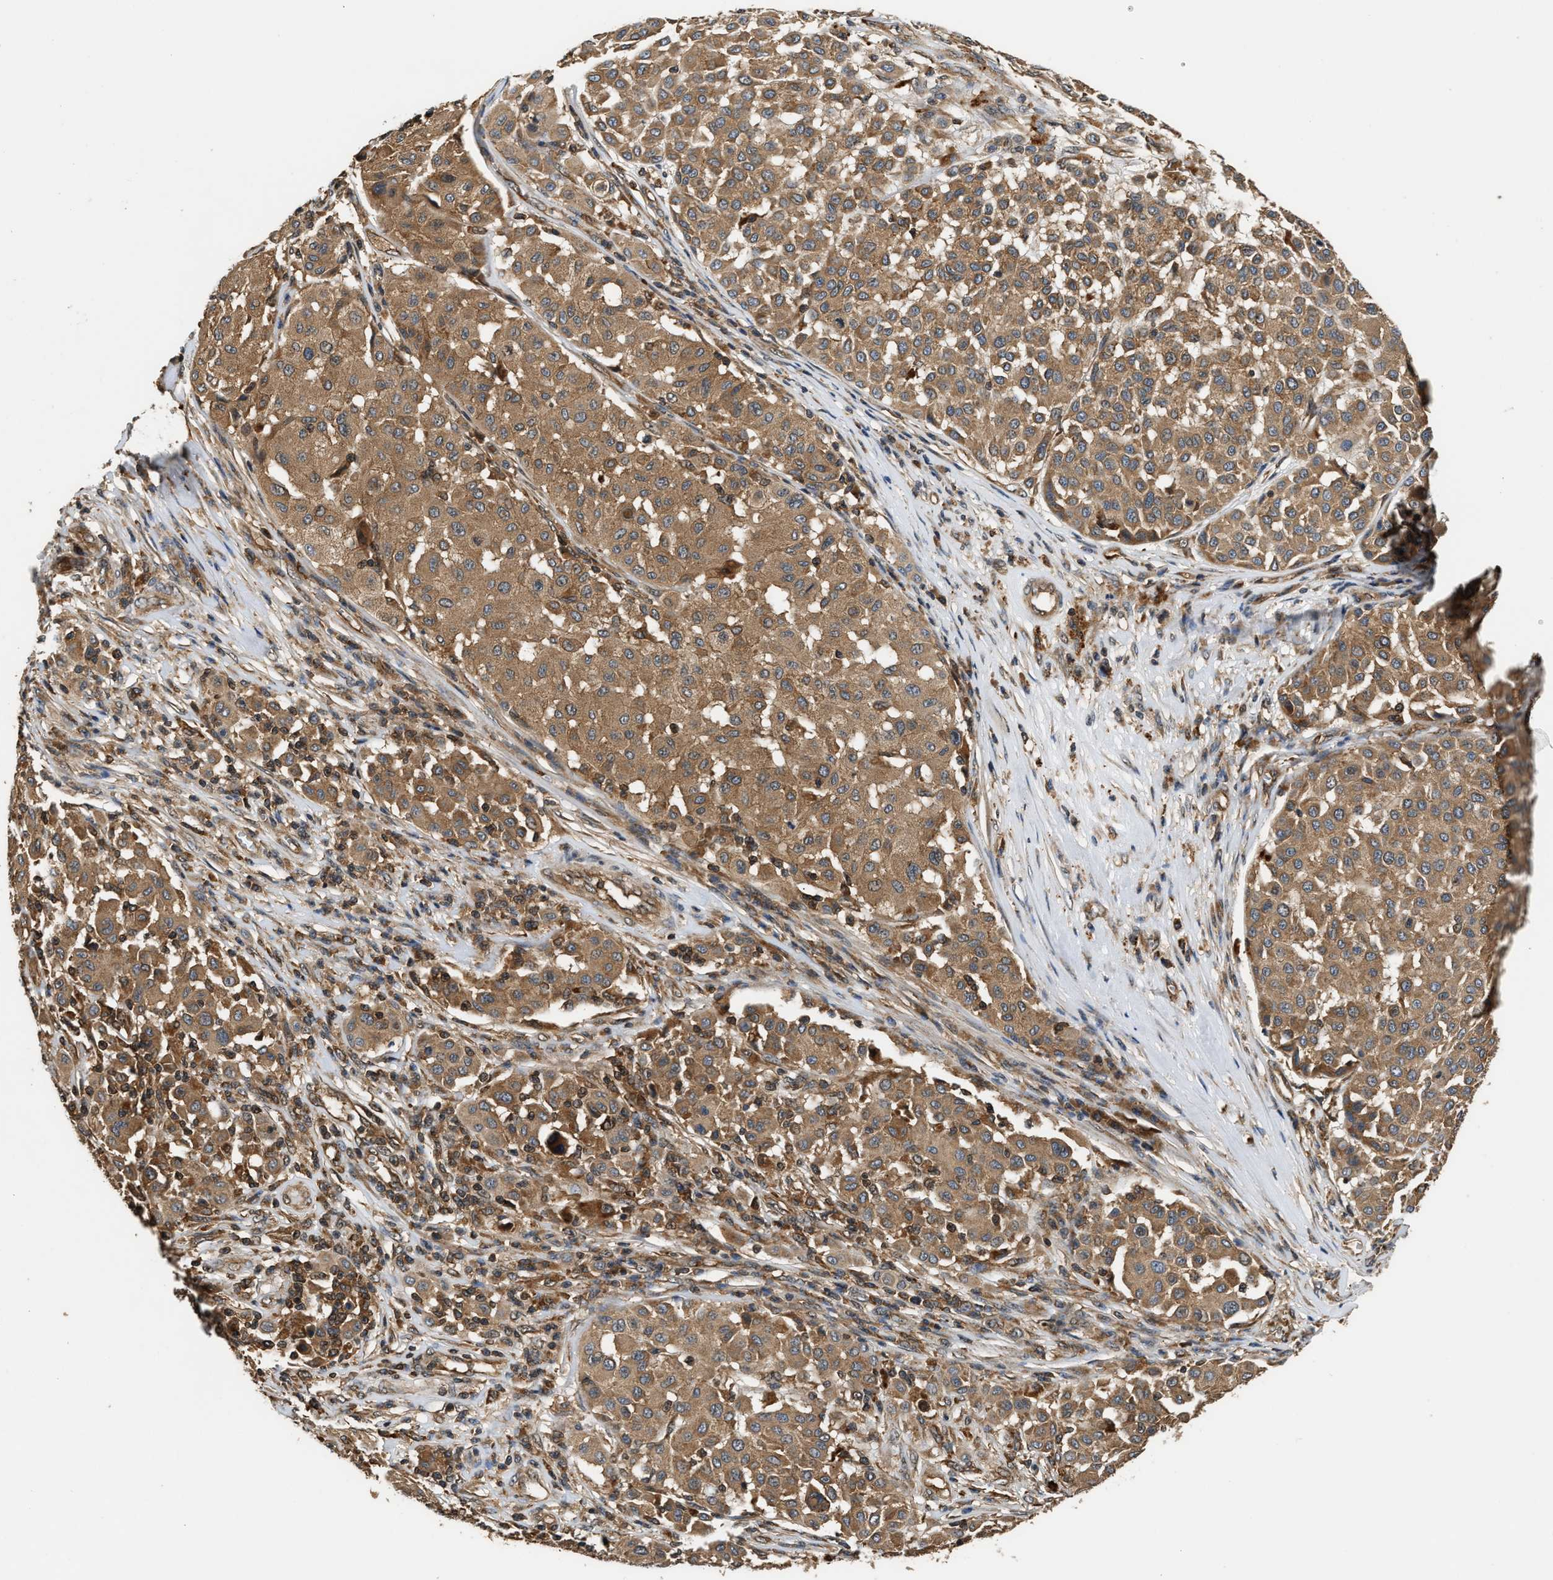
{"staining": {"intensity": "moderate", "quantity": ">75%", "location": "cytoplasmic/membranous"}, "tissue": "melanoma", "cell_type": "Tumor cells", "image_type": "cancer", "snomed": [{"axis": "morphology", "description": "Malignant melanoma, Metastatic site"}, {"axis": "topography", "description": "Soft tissue"}], "caption": "Melanoma stained with a protein marker displays moderate staining in tumor cells.", "gene": "DNAJC2", "patient": {"sex": "male", "age": 41}}